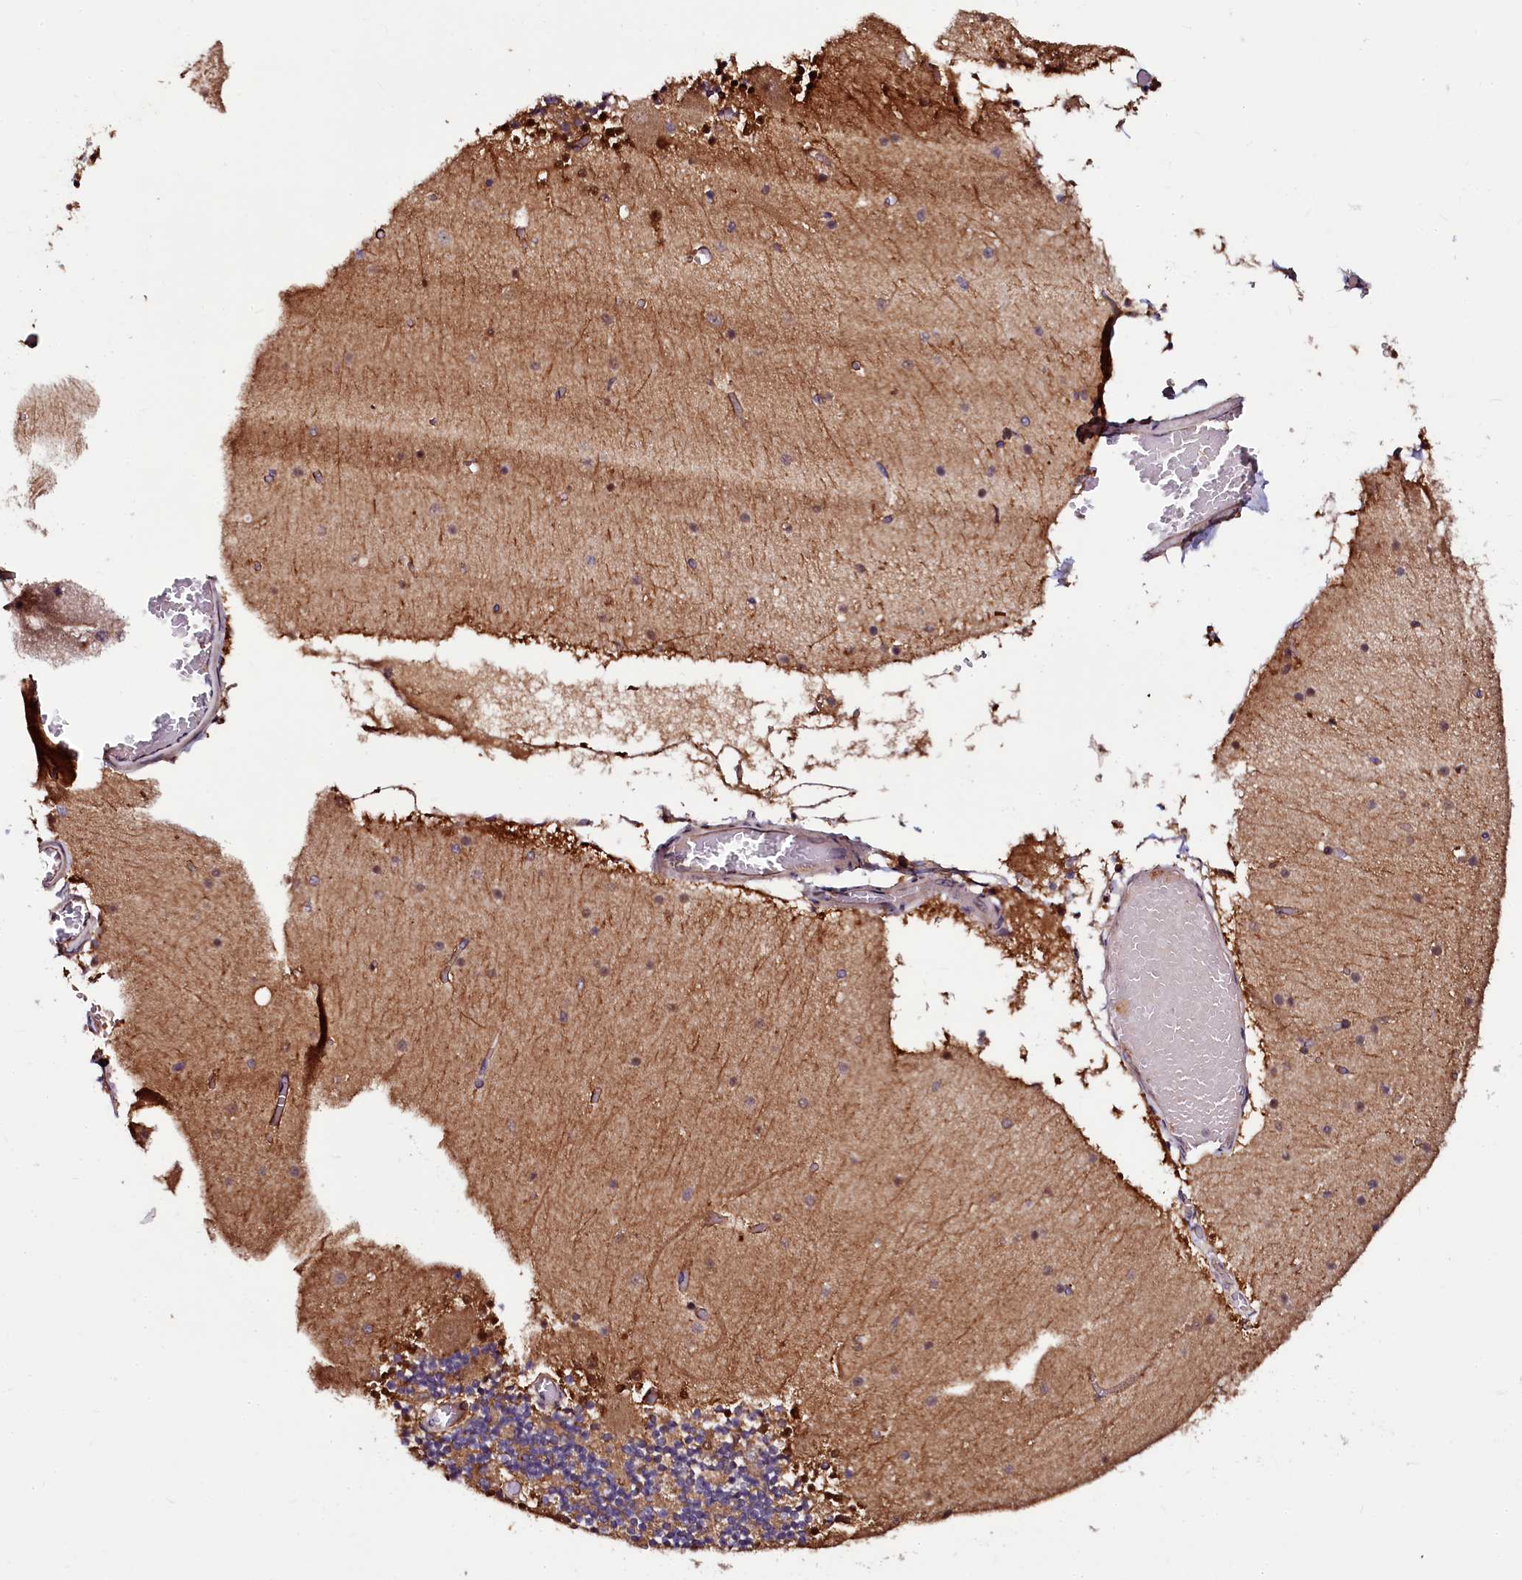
{"staining": {"intensity": "moderate", "quantity": "<25%", "location": "cytoplasmic/membranous"}, "tissue": "cerebellum", "cell_type": "Cells in granular layer", "image_type": "normal", "snomed": [{"axis": "morphology", "description": "Normal tissue, NOS"}, {"axis": "topography", "description": "Cerebellum"}], "caption": "Immunohistochemical staining of benign cerebellum shows moderate cytoplasmic/membranous protein positivity in approximately <25% of cells in granular layer. The staining was performed using DAB, with brown indicating positive protein expression. Nuclei are stained blue with hematoxylin.", "gene": "APPL2", "patient": {"sex": "female", "age": 28}}